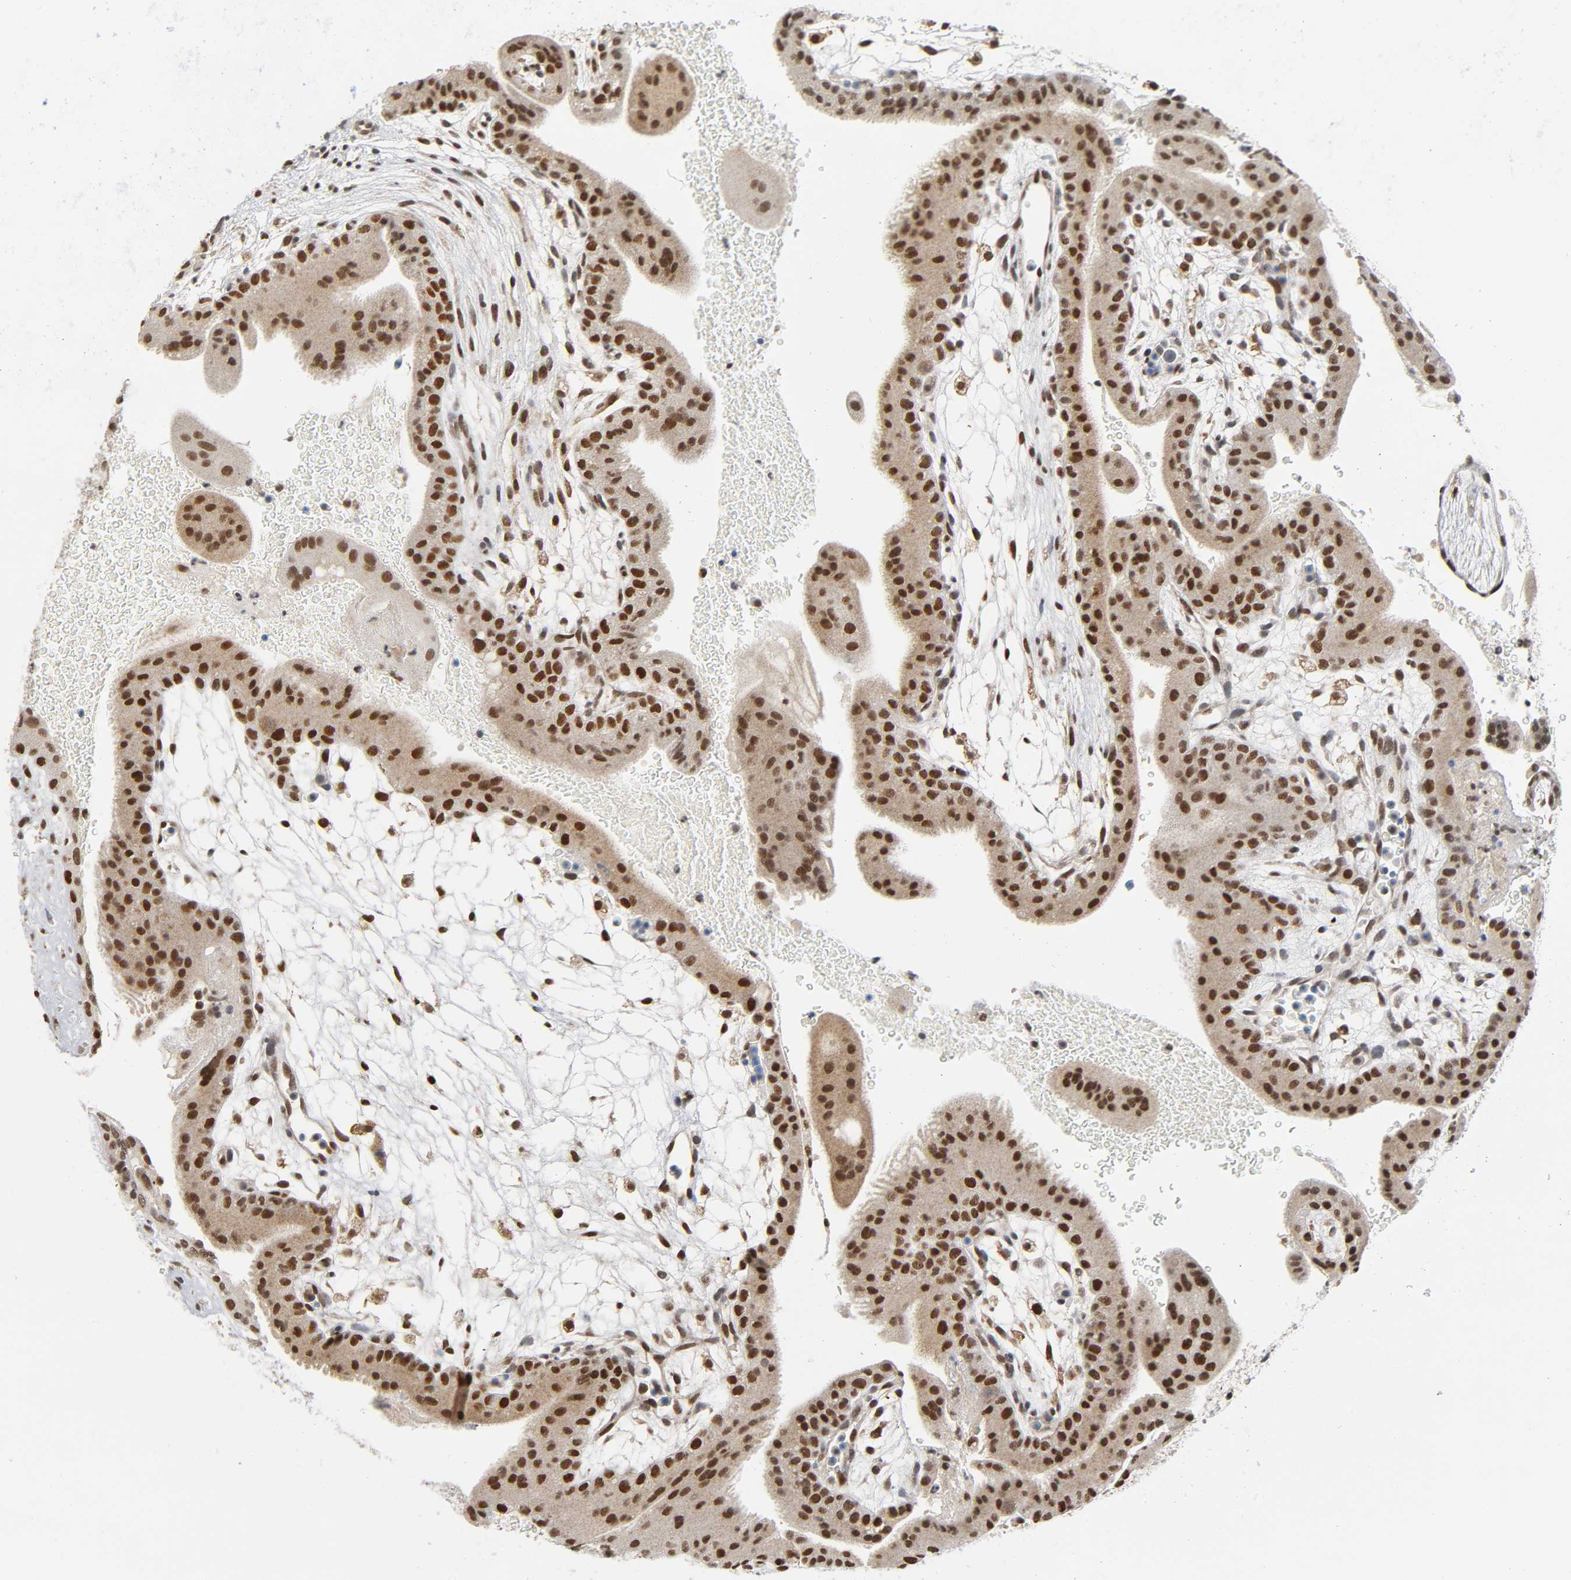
{"staining": {"intensity": "strong", "quantity": ">75%", "location": "nuclear"}, "tissue": "placenta", "cell_type": "Decidual cells", "image_type": "normal", "snomed": [{"axis": "morphology", "description": "Normal tissue, NOS"}, {"axis": "topography", "description": "Placenta"}], "caption": "A photomicrograph showing strong nuclear expression in approximately >75% of decidual cells in normal placenta, as visualized by brown immunohistochemical staining.", "gene": "KAT2B", "patient": {"sex": "female", "age": 19}}